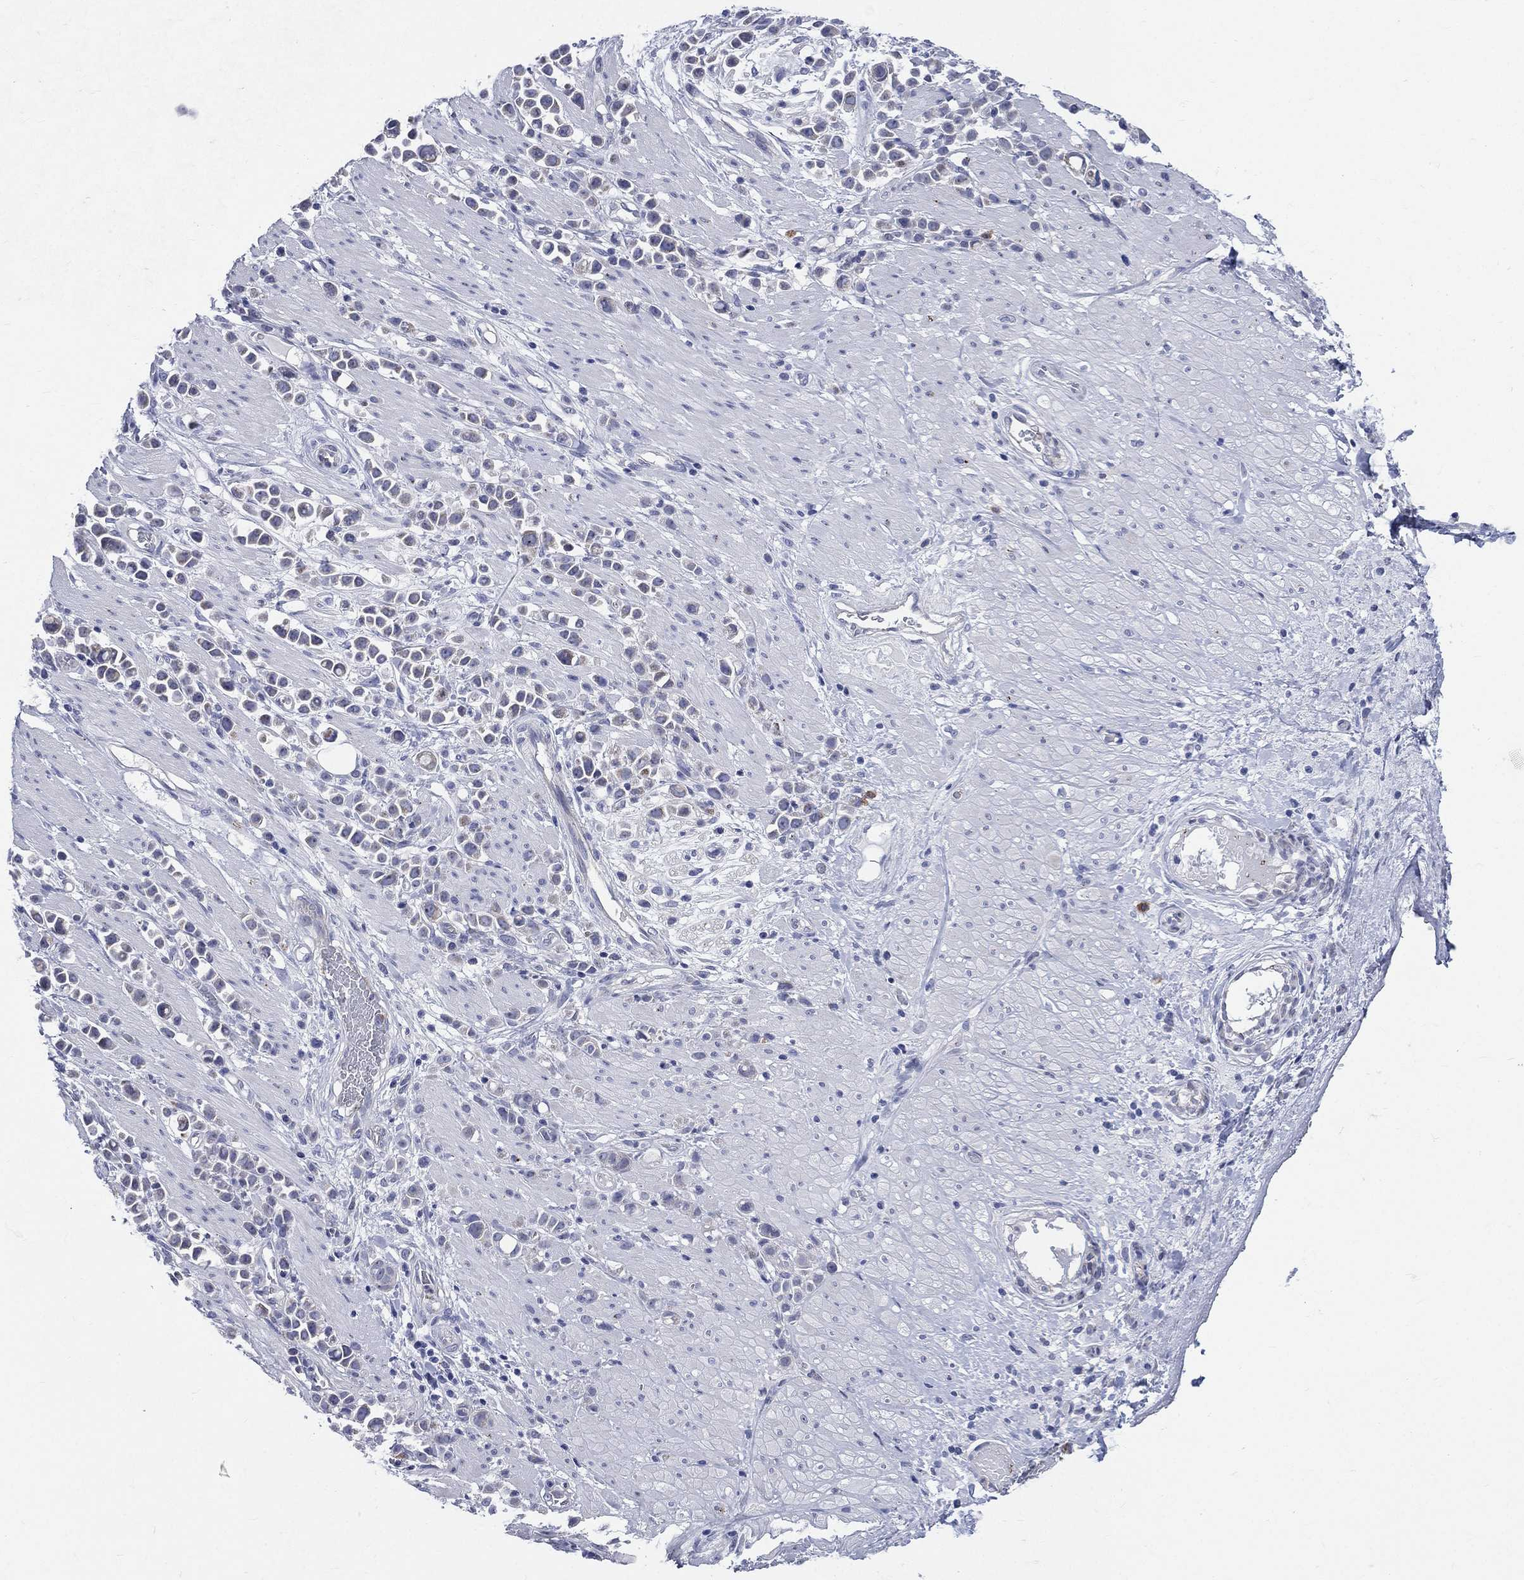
{"staining": {"intensity": "negative", "quantity": "none", "location": "none"}, "tissue": "stomach cancer", "cell_type": "Tumor cells", "image_type": "cancer", "snomed": [{"axis": "morphology", "description": "Adenocarcinoma, NOS"}, {"axis": "topography", "description": "Stomach"}], "caption": "This photomicrograph is of stomach cancer (adenocarcinoma) stained with immunohistochemistry to label a protein in brown with the nuclei are counter-stained blue. There is no staining in tumor cells.", "gene": "AKAP3", "patient": {"sex": "male", "age": 82}}